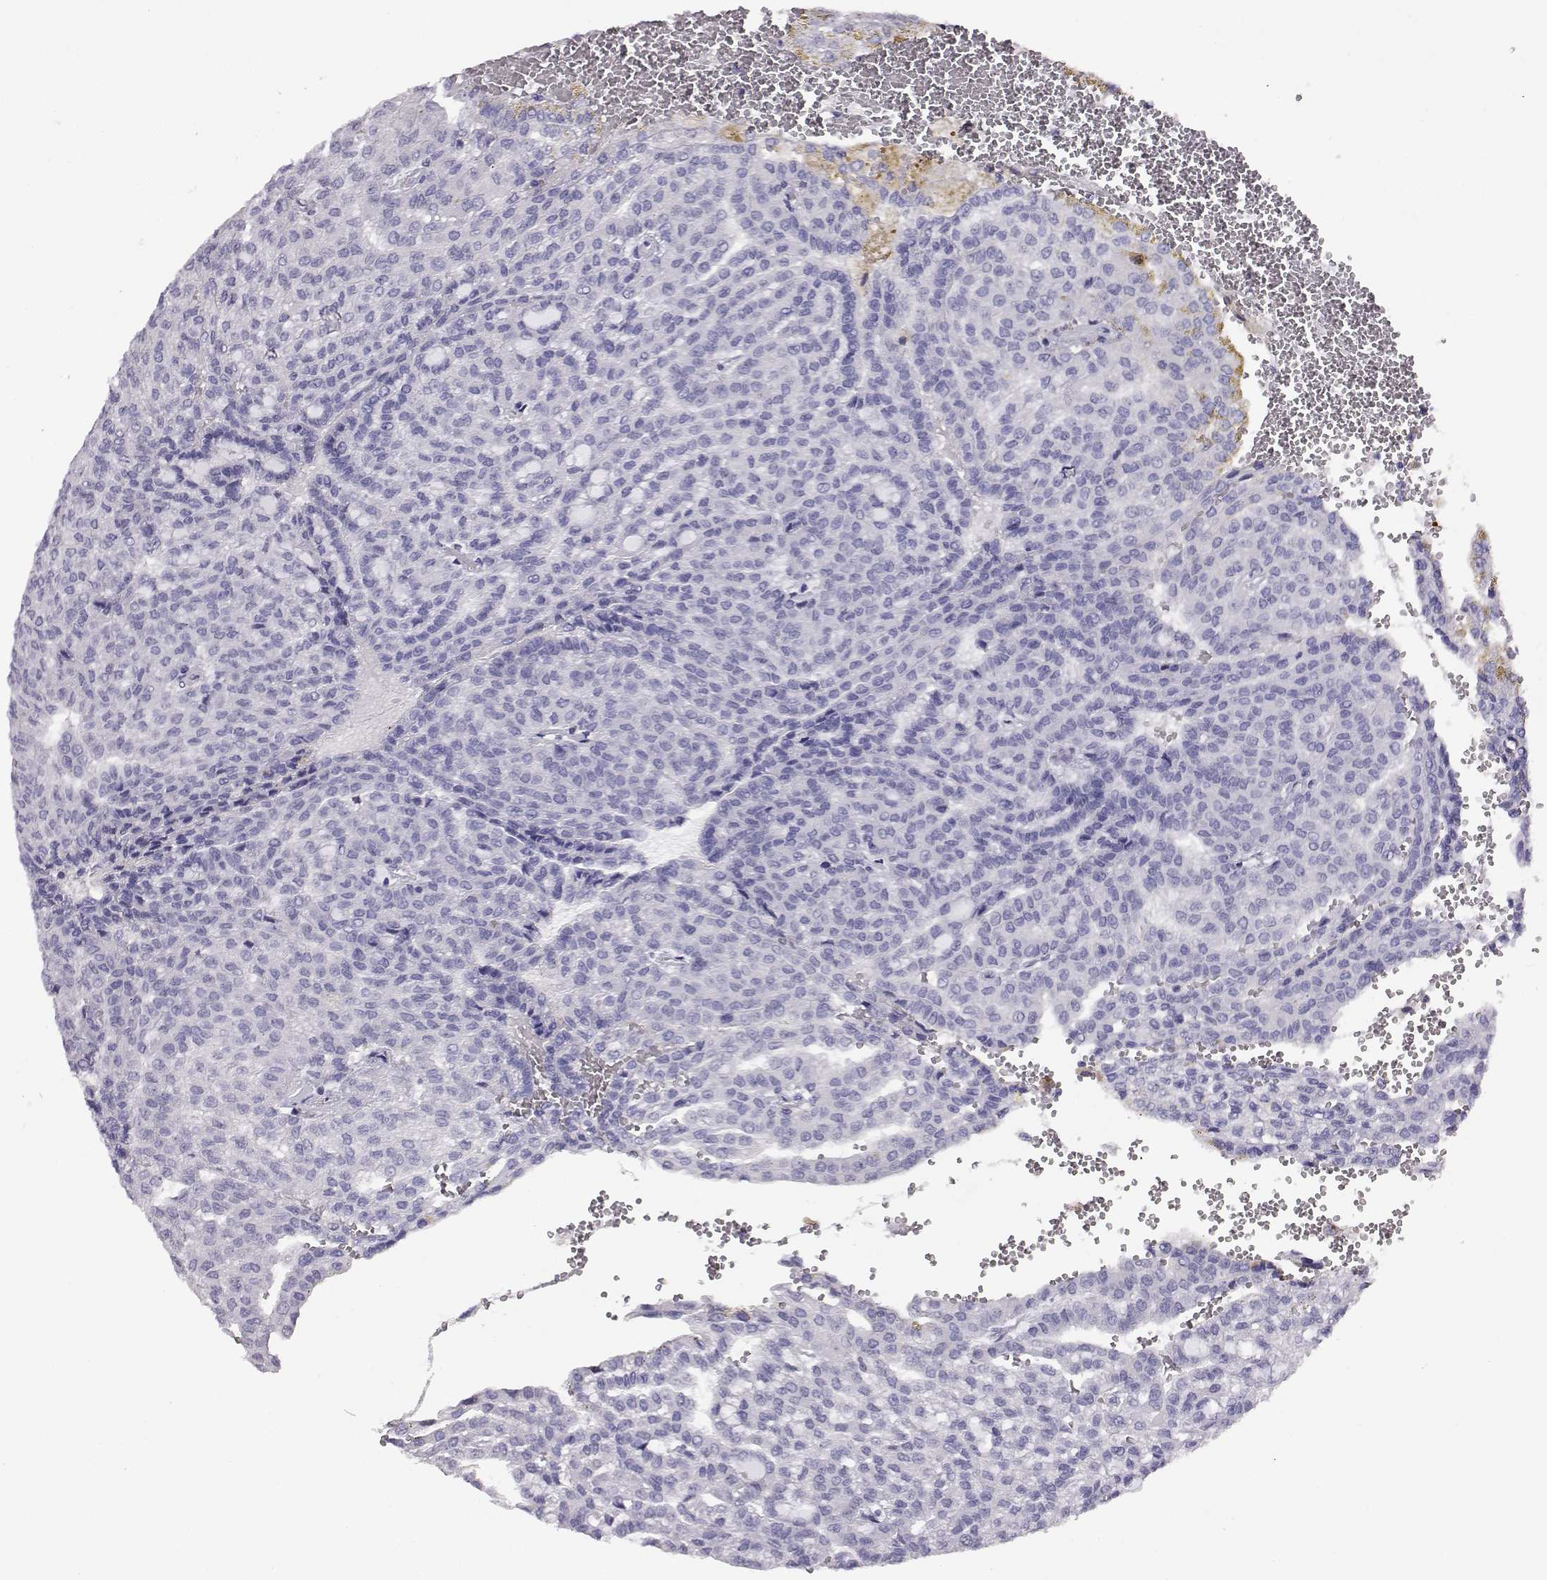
{"staining": {"intensity": "negative", "quantity": "none", "location": "none"}, "tissue": "renal cancer", "cell_type": "Tumor cells", "image_type": "cancer", "snomed": [{"axis": "morphology", "description": "Adenocarcinoma, NOS"}, {"axis": "topography", "description": "Kidney"}], "caption": "Immunohistochemistry histopathology image of neoplastic tissue: human renal adenocarcinoma stained with DAB displays no significant protein expression in tumor cells.", "gene": "AKR1B1", "patient": {"sex": "male", "age": 63}}